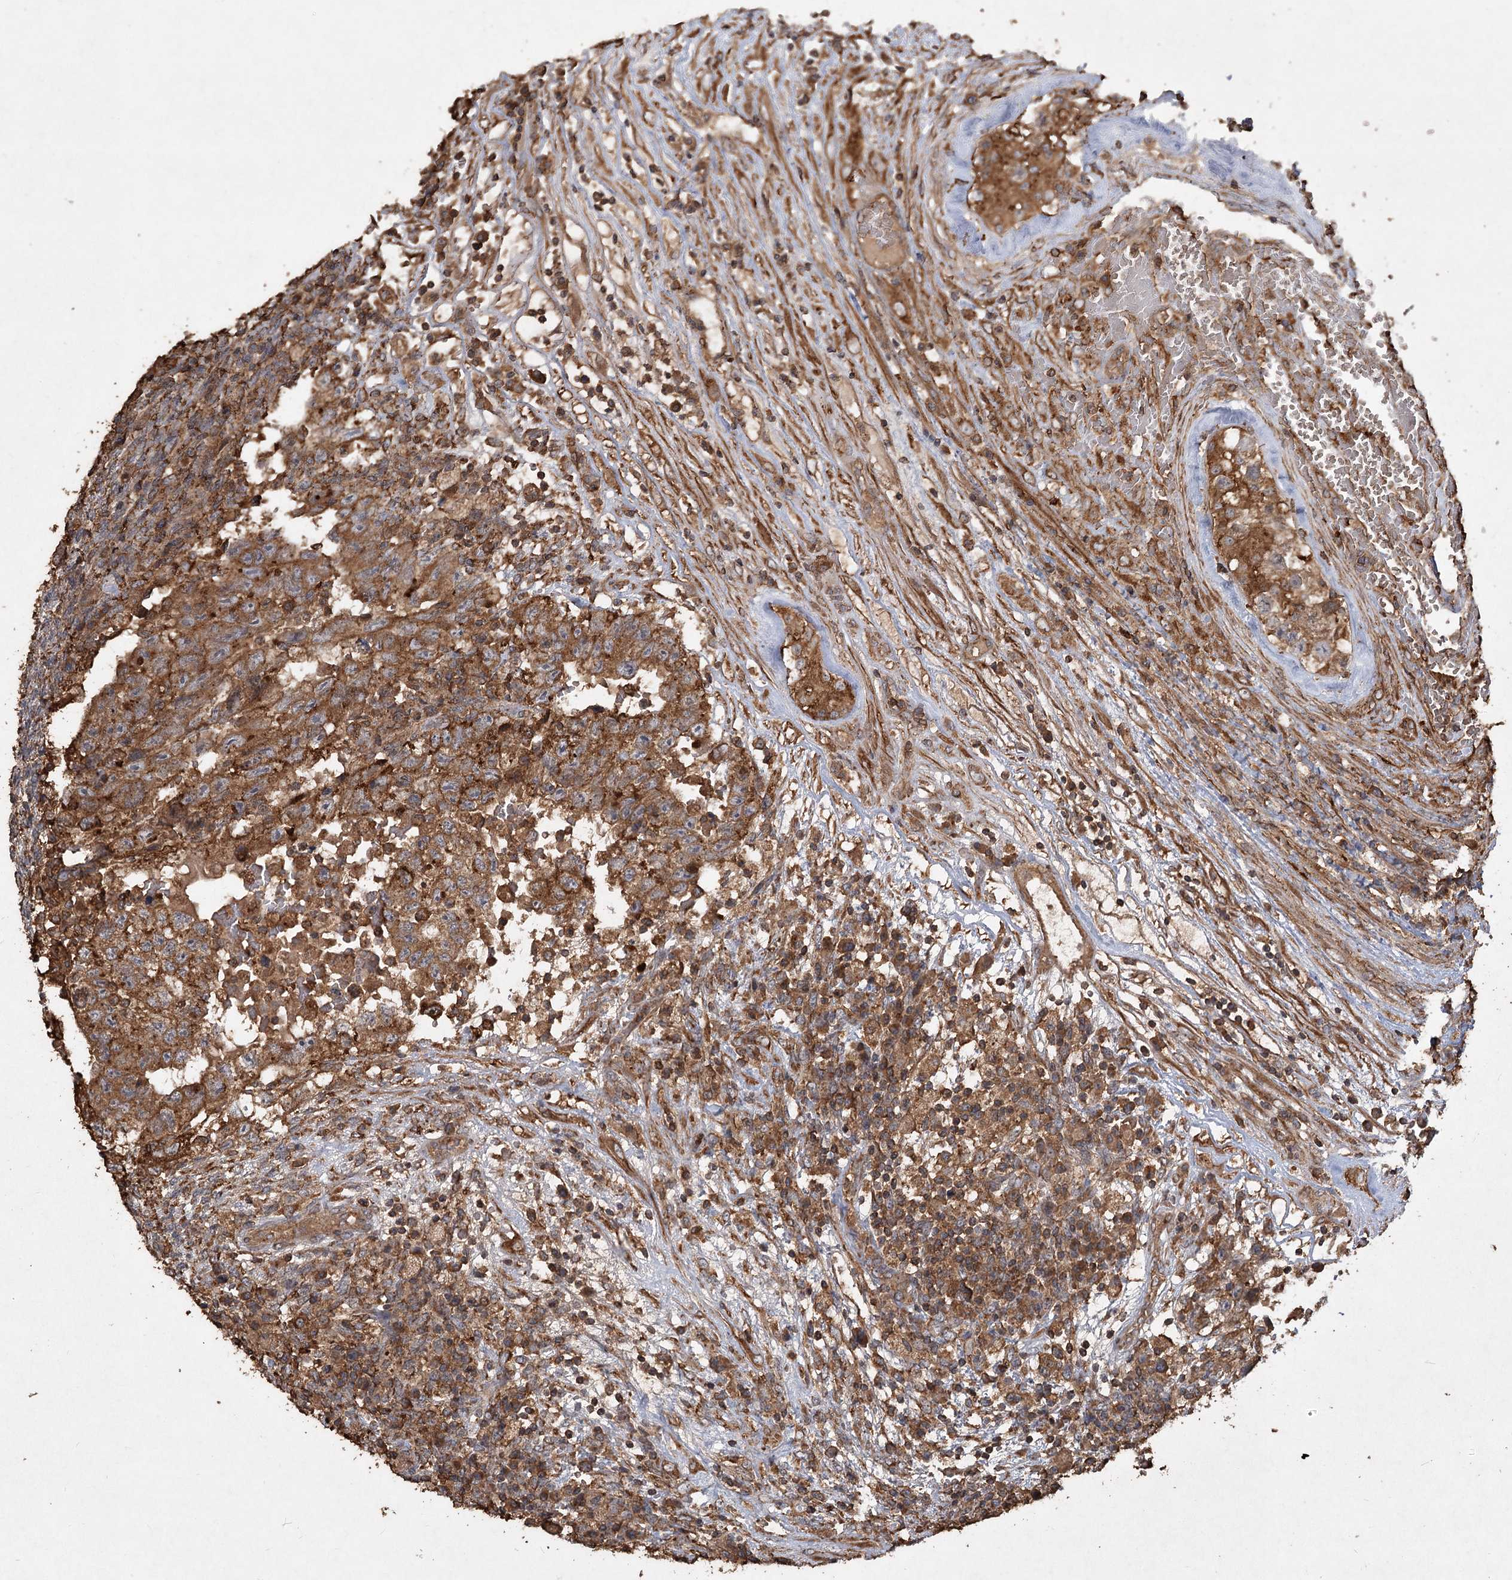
{"staining": {"intensity": "moderate", "quantity": ">75%", "location": "cytoplasmic/membranous"}, "tissue": "testis cancer", "cell_type": "Tumor cells", "image_type": "cancer", "snomed": [{"axis": "morphology", "description": "Carcinoma, Embryonal, NOS"}, {"axis": "topography", "description": "Testis"}], "caption": "Immunohistochemical staining of human testis cancer (embryonal carcinoma) displays medium levels of moderate cytoplasmic/membranous expression in about >75% of tumor cells.", "gene": "PIK3C2A", "patient": {"sex": "male", "age": 36}}